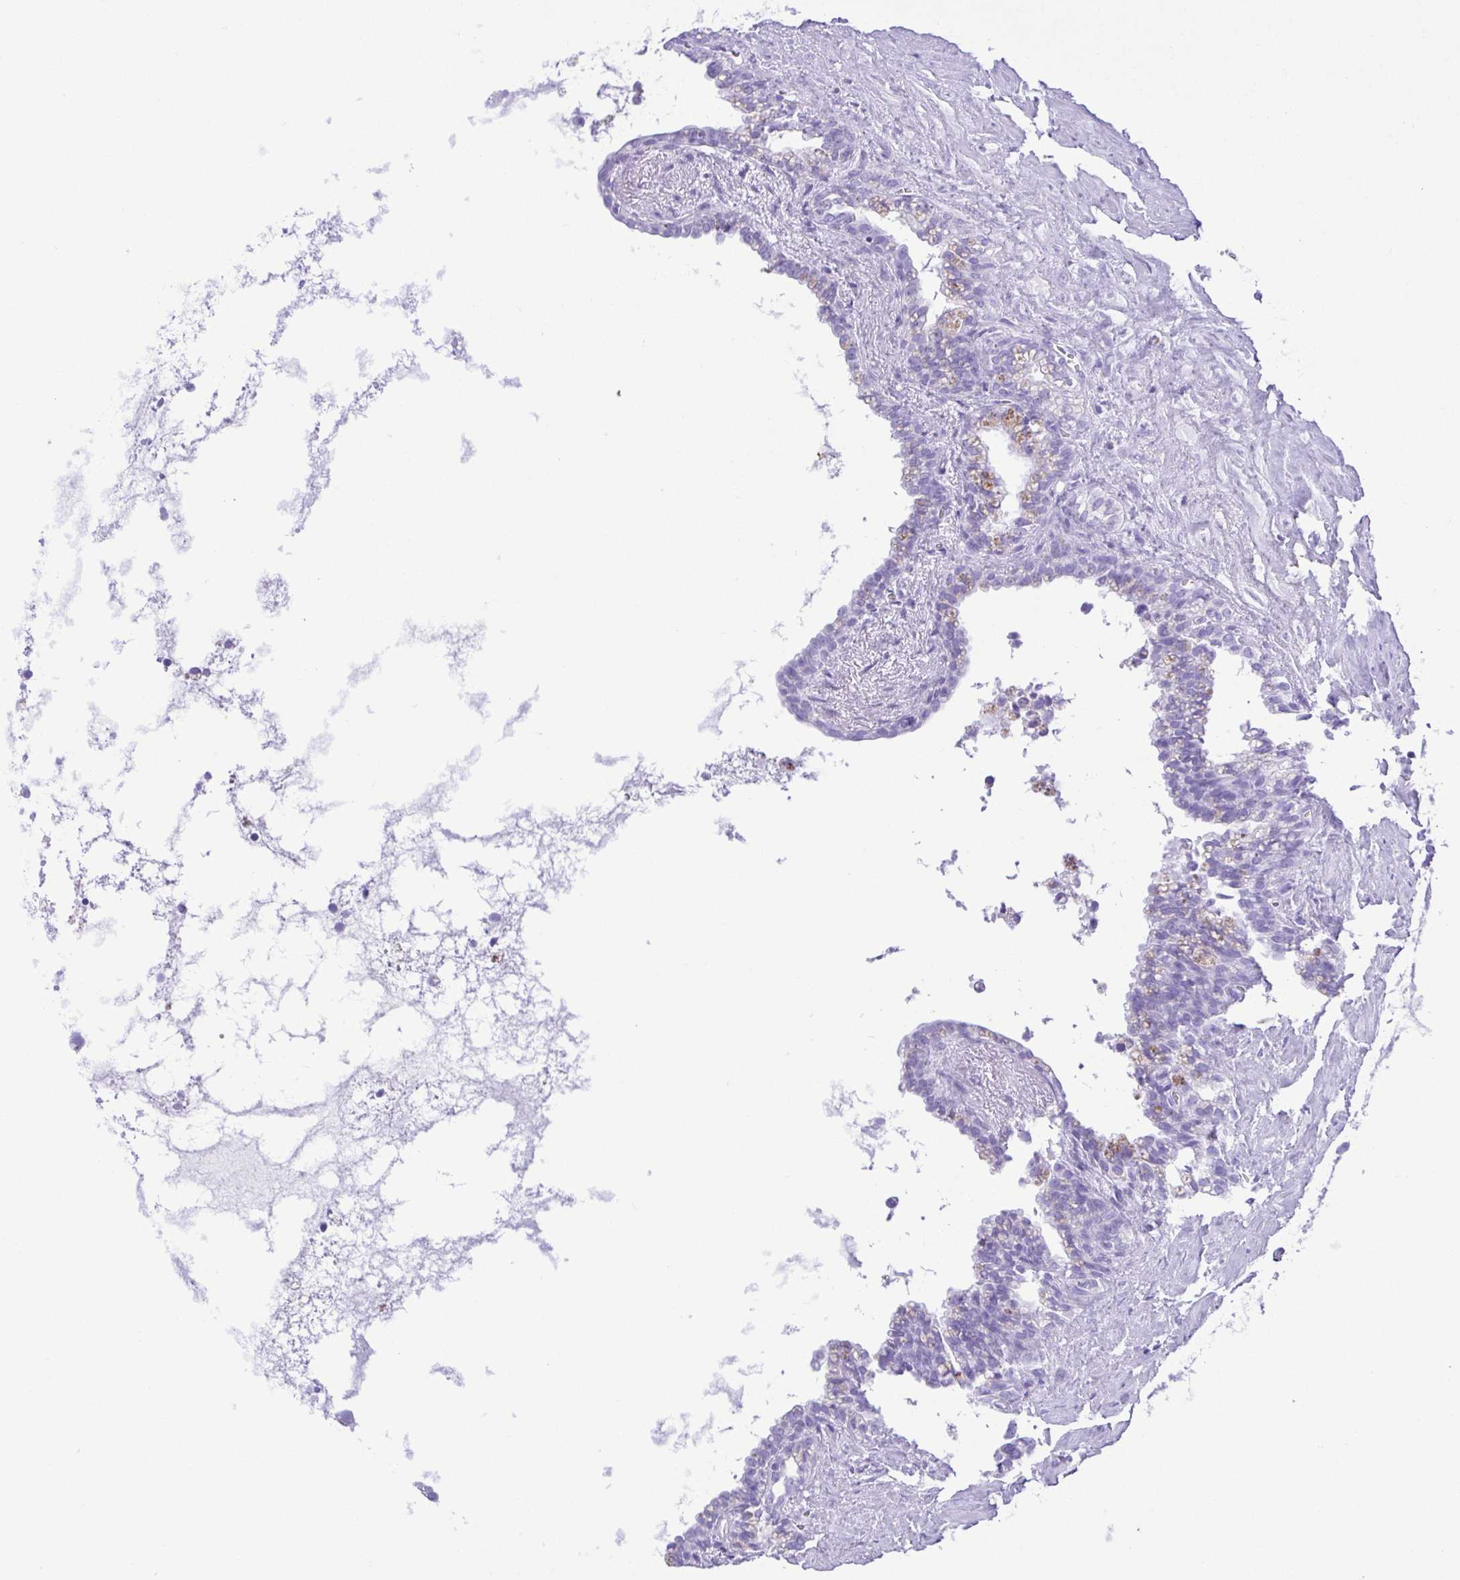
{"staining": {"intensity": "negative", "quantity": "none", "location": "none"}, "tissue": "seminal vesicle", "cell_type": "Glandular cells", "image_type": "normal", "snomed": [{"axis": "morphology", "description": "Normal tissue, NOS"}, {"axis": "topography", "description": "Seminal veicle"}], "caption": "Immunohistochemical staining of unremarkable human seminal vesicle exhibits no significant positivity in glandular cells.", "gene": "CDSN", "patient": {"sex": "male", "age": 76}}